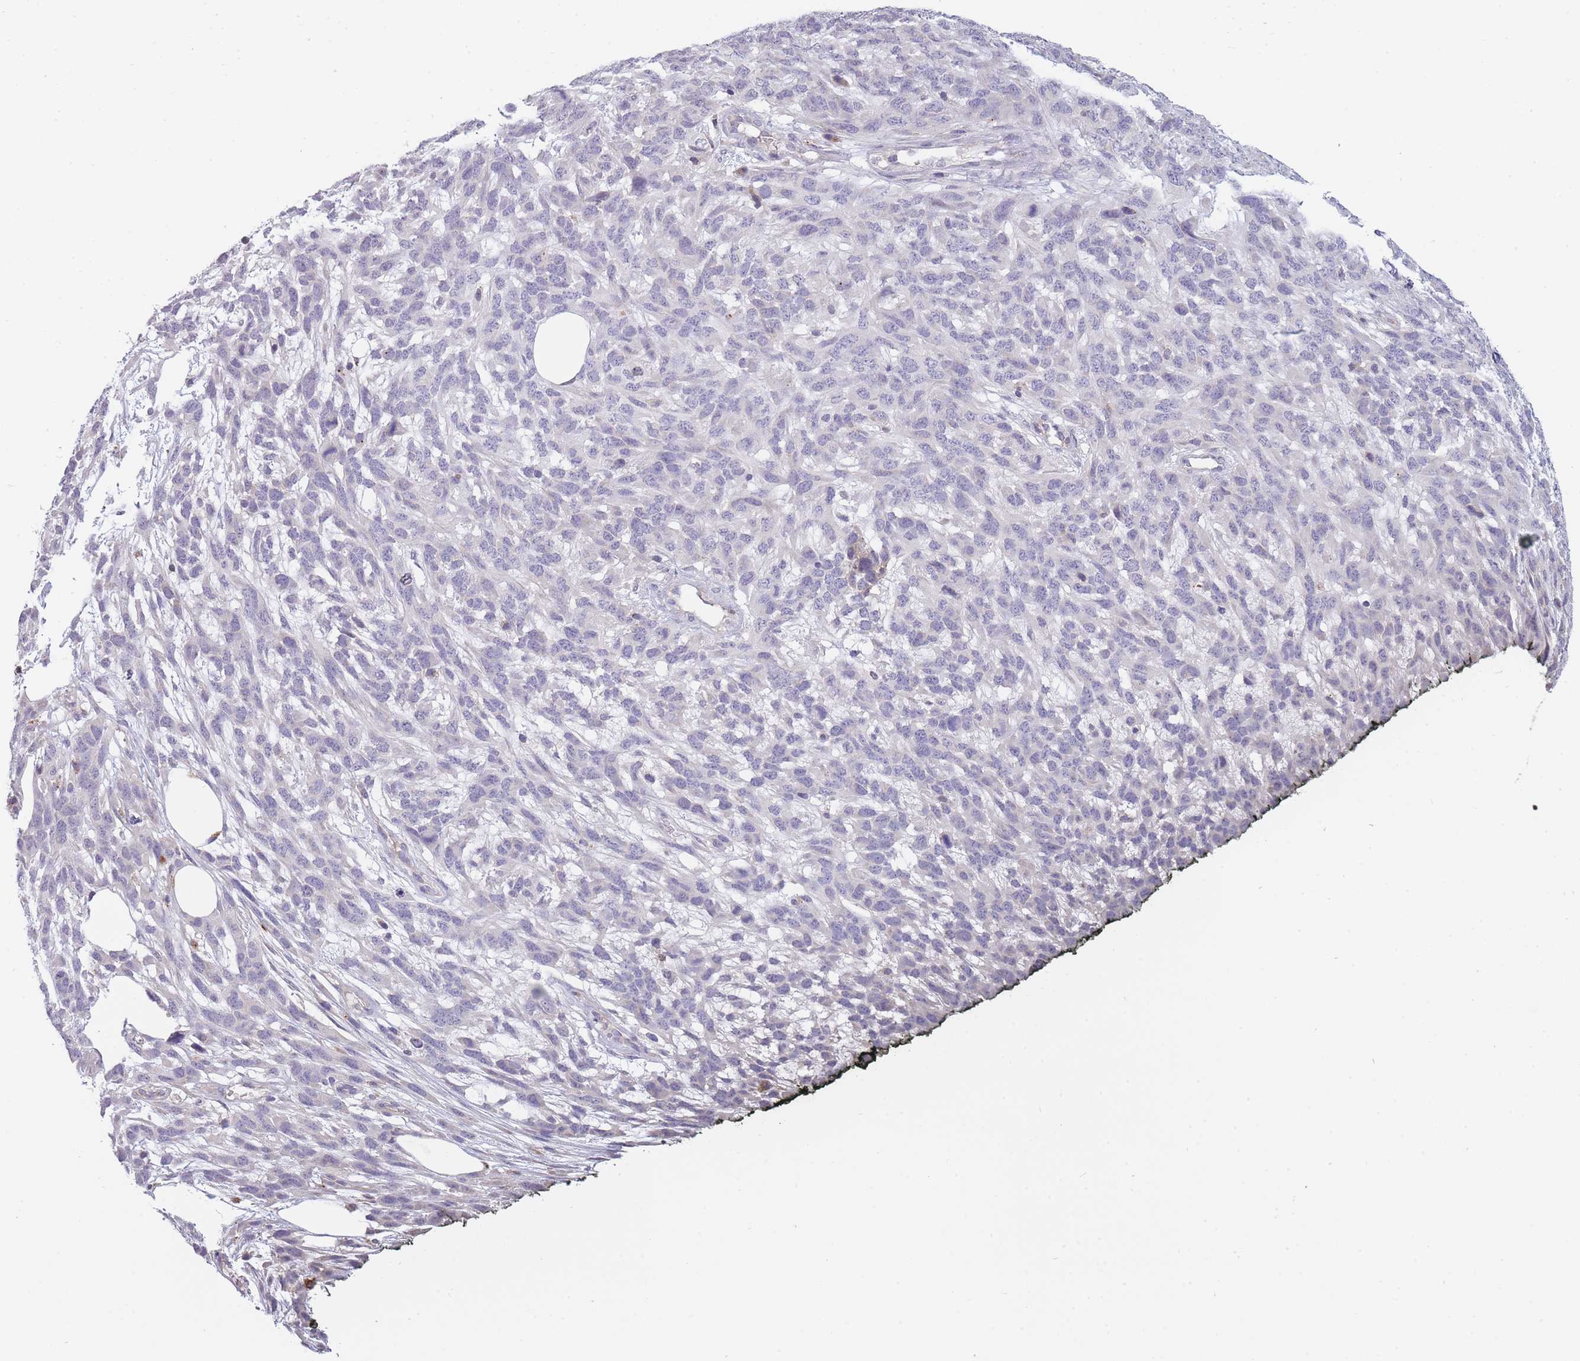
{"staining": {"intensity": "negative", "quantity": "none", "location": "none"}, "tissue": "melanoma", "cell_type": "Tumor cells", "image_type": "cancer", "snomed": [{"axis": "morphology", "description": "Normal morphology"}, {"axis": "morphology", "description": "Malignant melanoma, NOS"}, {"axis": "topography", "description": "Skin"}], "caption": "The immunohistochemistry photomicrograph has no significant expression in tumor cells of melanoma tissue. (DAB immunohistochemistry (IHC) visualized using brightfield microscopy, high magnification).", "gene": "TRIM61", "patient": {"sex": "female", "age": 72}}